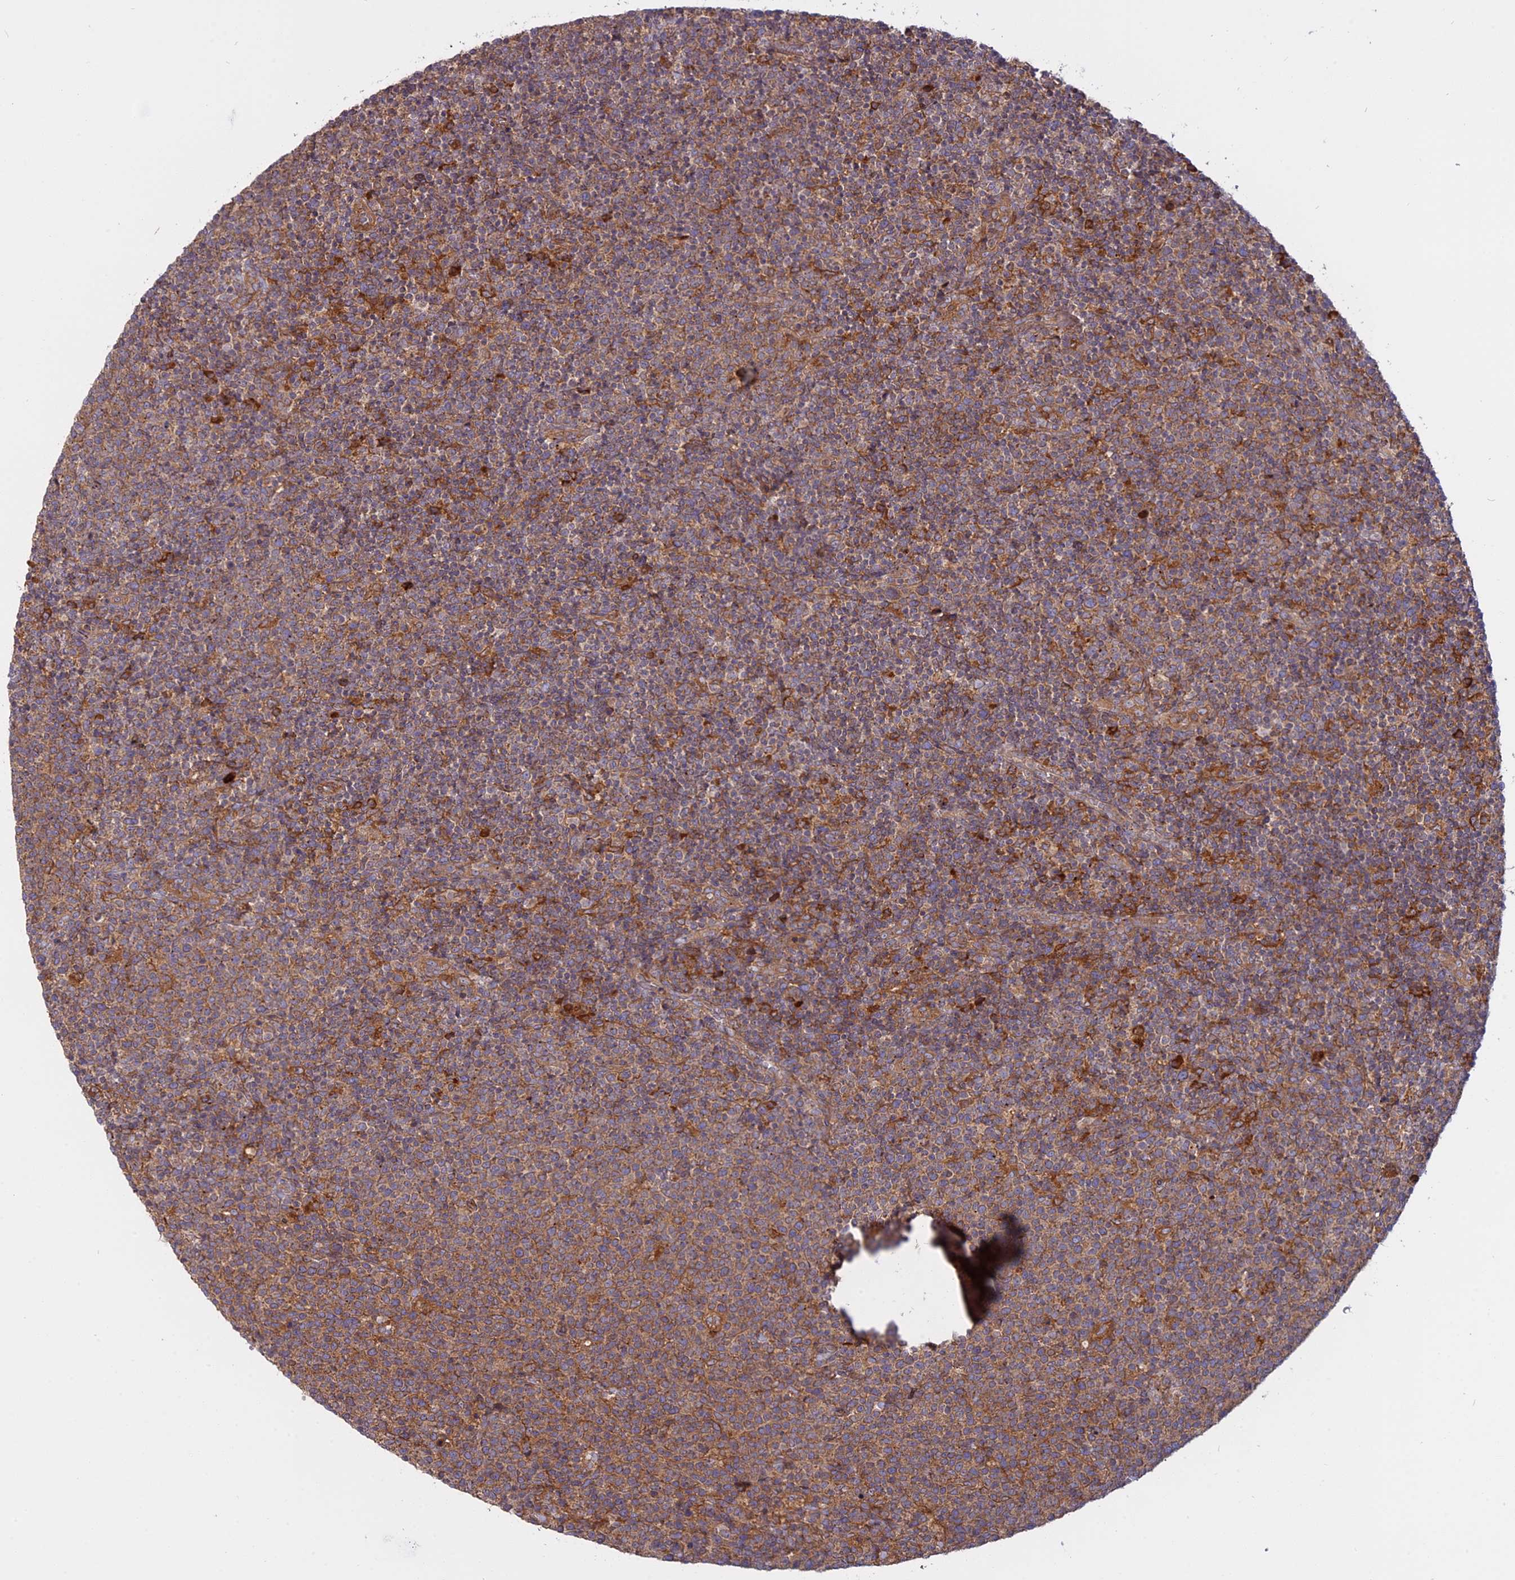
{"staining": {"intensity": "weak", "quantity": ">75%", "location": "cytoplasmic/membranous"}, "tissue": "lymphoma", "cell_type": "Tumor cells", "image_type": "cancer", "snomed": [{"axis": "morphology", "description": "Malignant lymphoma, non-Hodgkin's type, High grade"}, {"axis": "topography", "description": "Lymph node"}], "caption": "Immunohistochemical staining of malignant lymphoma, non-Hodgkin's type (high-grade) shows weak cytoplasmic/membranous protein staining in approximately >75% of tumor cells.", "gene": "TMEM208", "patient": {"sex": "male", "age": 61}}